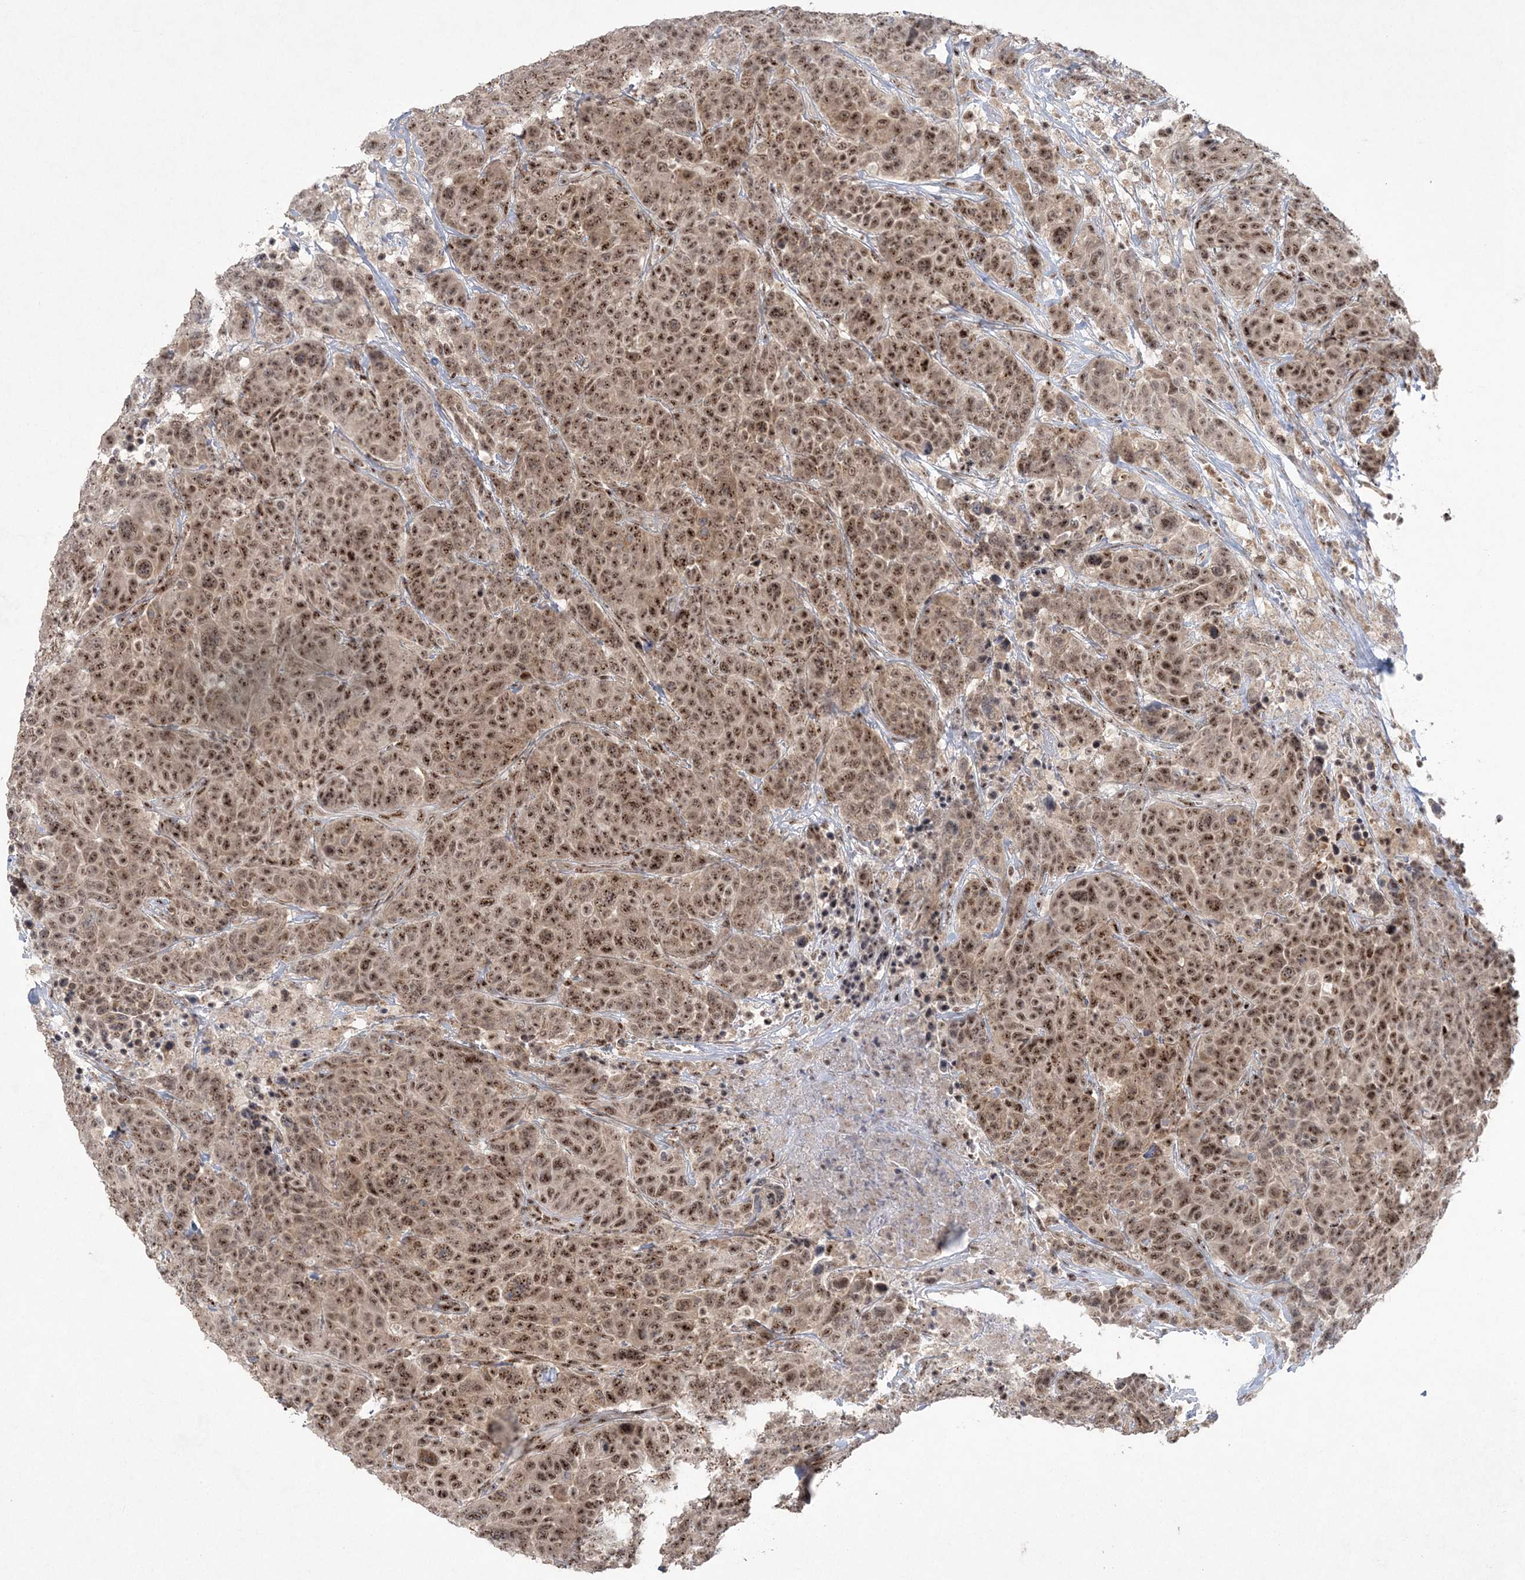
{"staining": {"intensity": "moderate", "quantity": ">75%", "location": "nuclear"}, "tissue": "breast cancer", "cell_type": "Tumor cells", "image_type": "cancer", "snomed": [{"axis": "morphology", "description": "Duct carcinoma"}, {"axis": "topography", "description": "Breast"}], "caption": "DAB (3,3'-diaminobenzidine) immunohistochemical staining of infiltrating ductal carcinoma (breast) displays moderate nuclear protein expression in about >75% of tumor cells.", "gene": "KDM6B", "patient": {"sex": "female", "age": 37}}